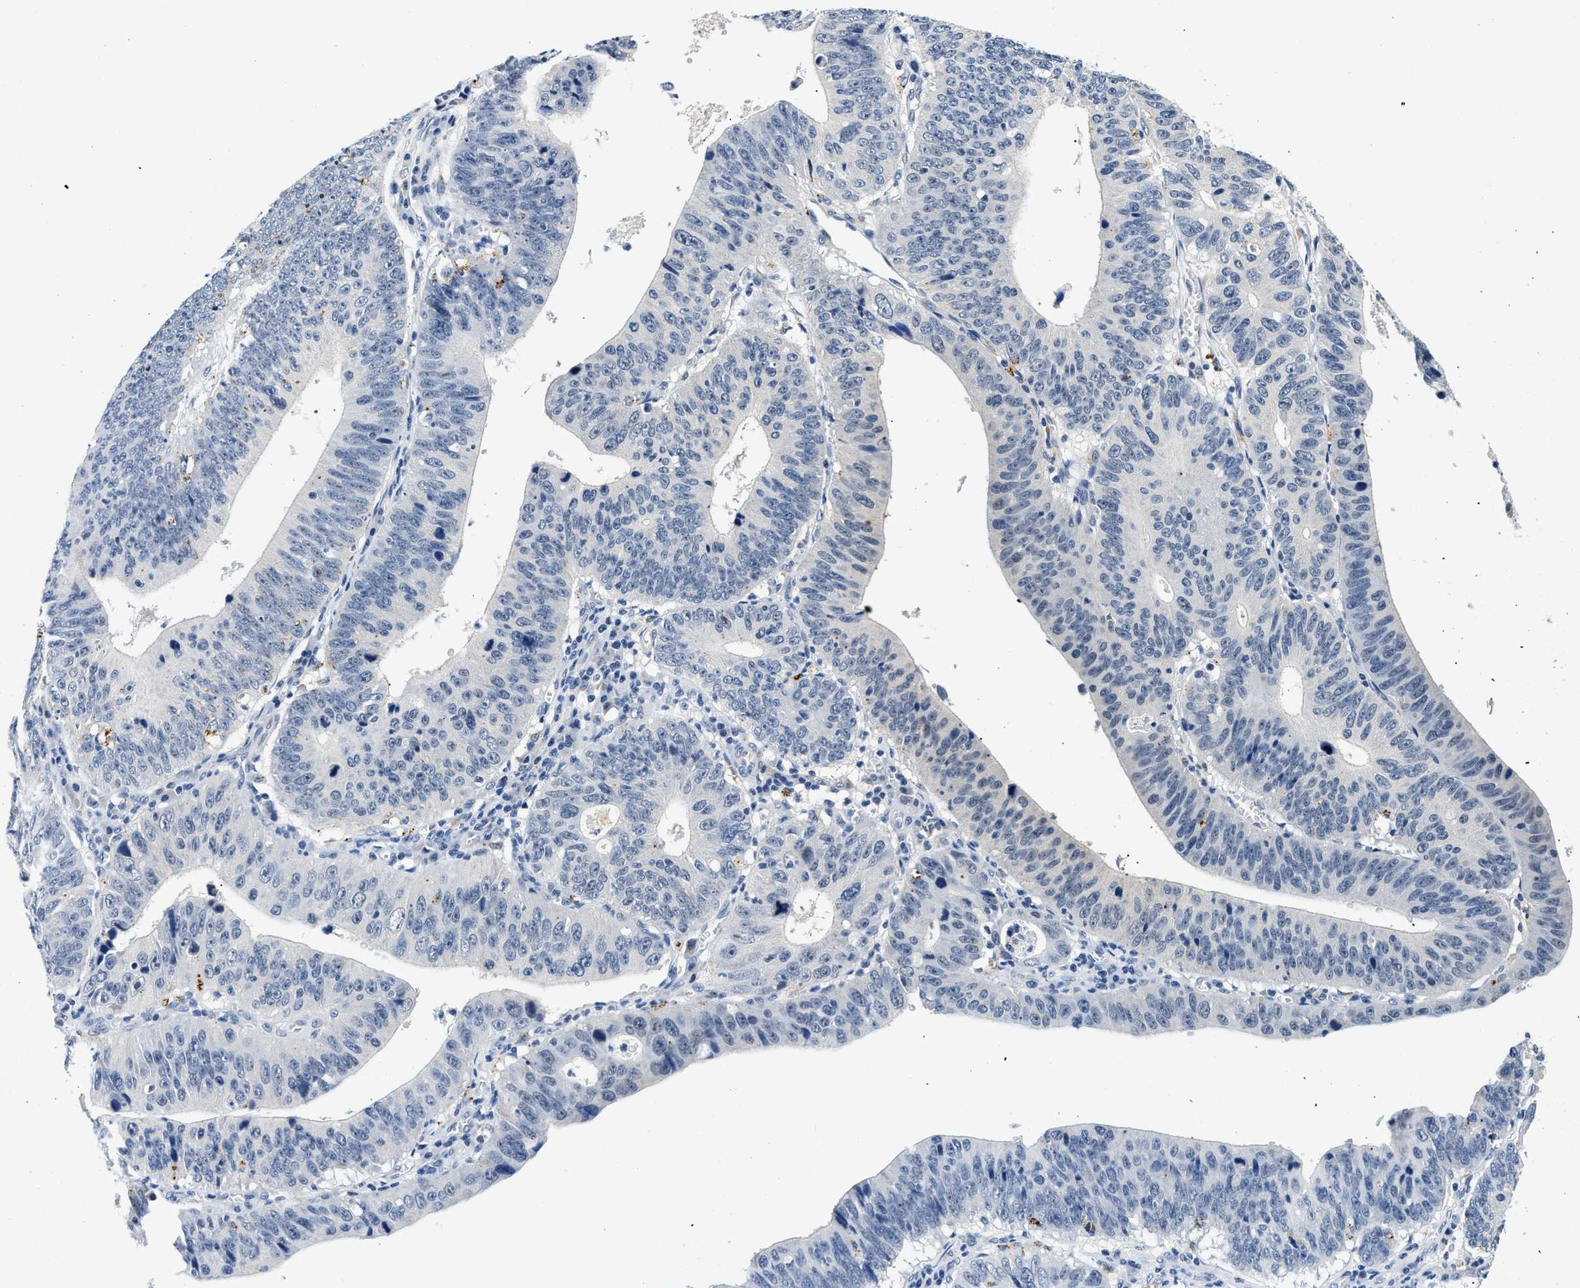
{"staining": {"intensity": "negative", "quantity": "none", "location": "none"}, "tissue": "stomach cancer", "cell_type": "Tumor cells", "image_type": "cancer", "snomed": [{"axis": "morphology", "description": "Adenocarcinoma, NOS"}, {"axis": "topography", "description": "Stomach"}], "caption": "Immunohistochemistry (IHC) of human adenocarcinoma (stomach) reveals no staining in tumor cells.", "gene": "MED22", "patient": {"sex": "male", "age": 59}}